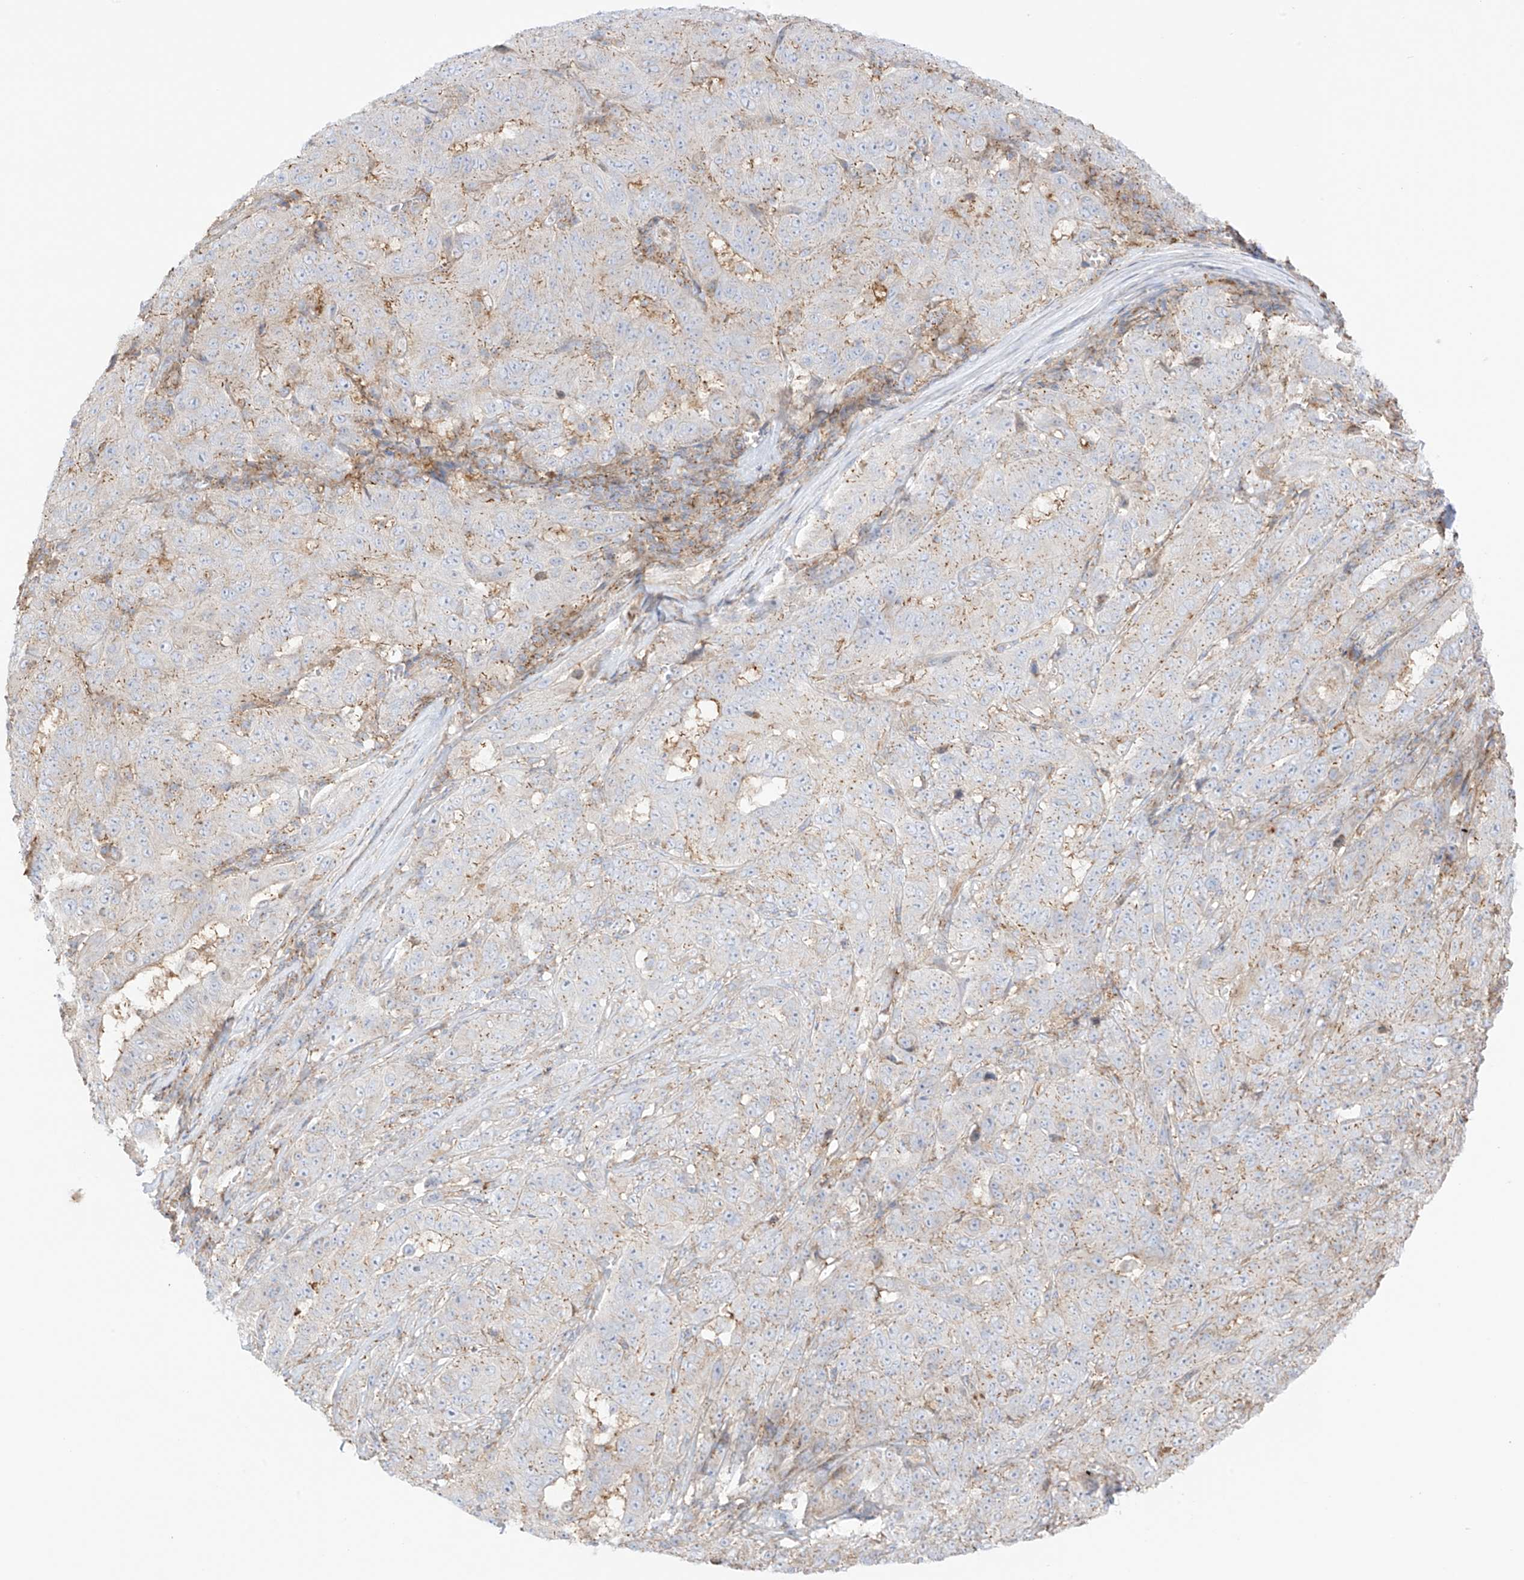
{"staining": {"intensity": "moderate", "quantity": "<25%", "location": "cytoplasmic/membranous"}, "tissue": "pancreatic cancer", "cell_type": "Tumor cells", "image_type": "cancer", "snomed": [{"axis": "morphology", "description": "Adenocarcinoma, NOS"}, {"axis": "topography", "description": "Pancreas"}], "caption": "Approximately <25% of tumor cells in human pancreatic adenocarcinoma demonstrate moderate cytoplasmic/membranous protein staining as visualized by brown immunohistochemical staining.", "gene": "XKR3", "patient": {"sex": "male", "age": 63}}